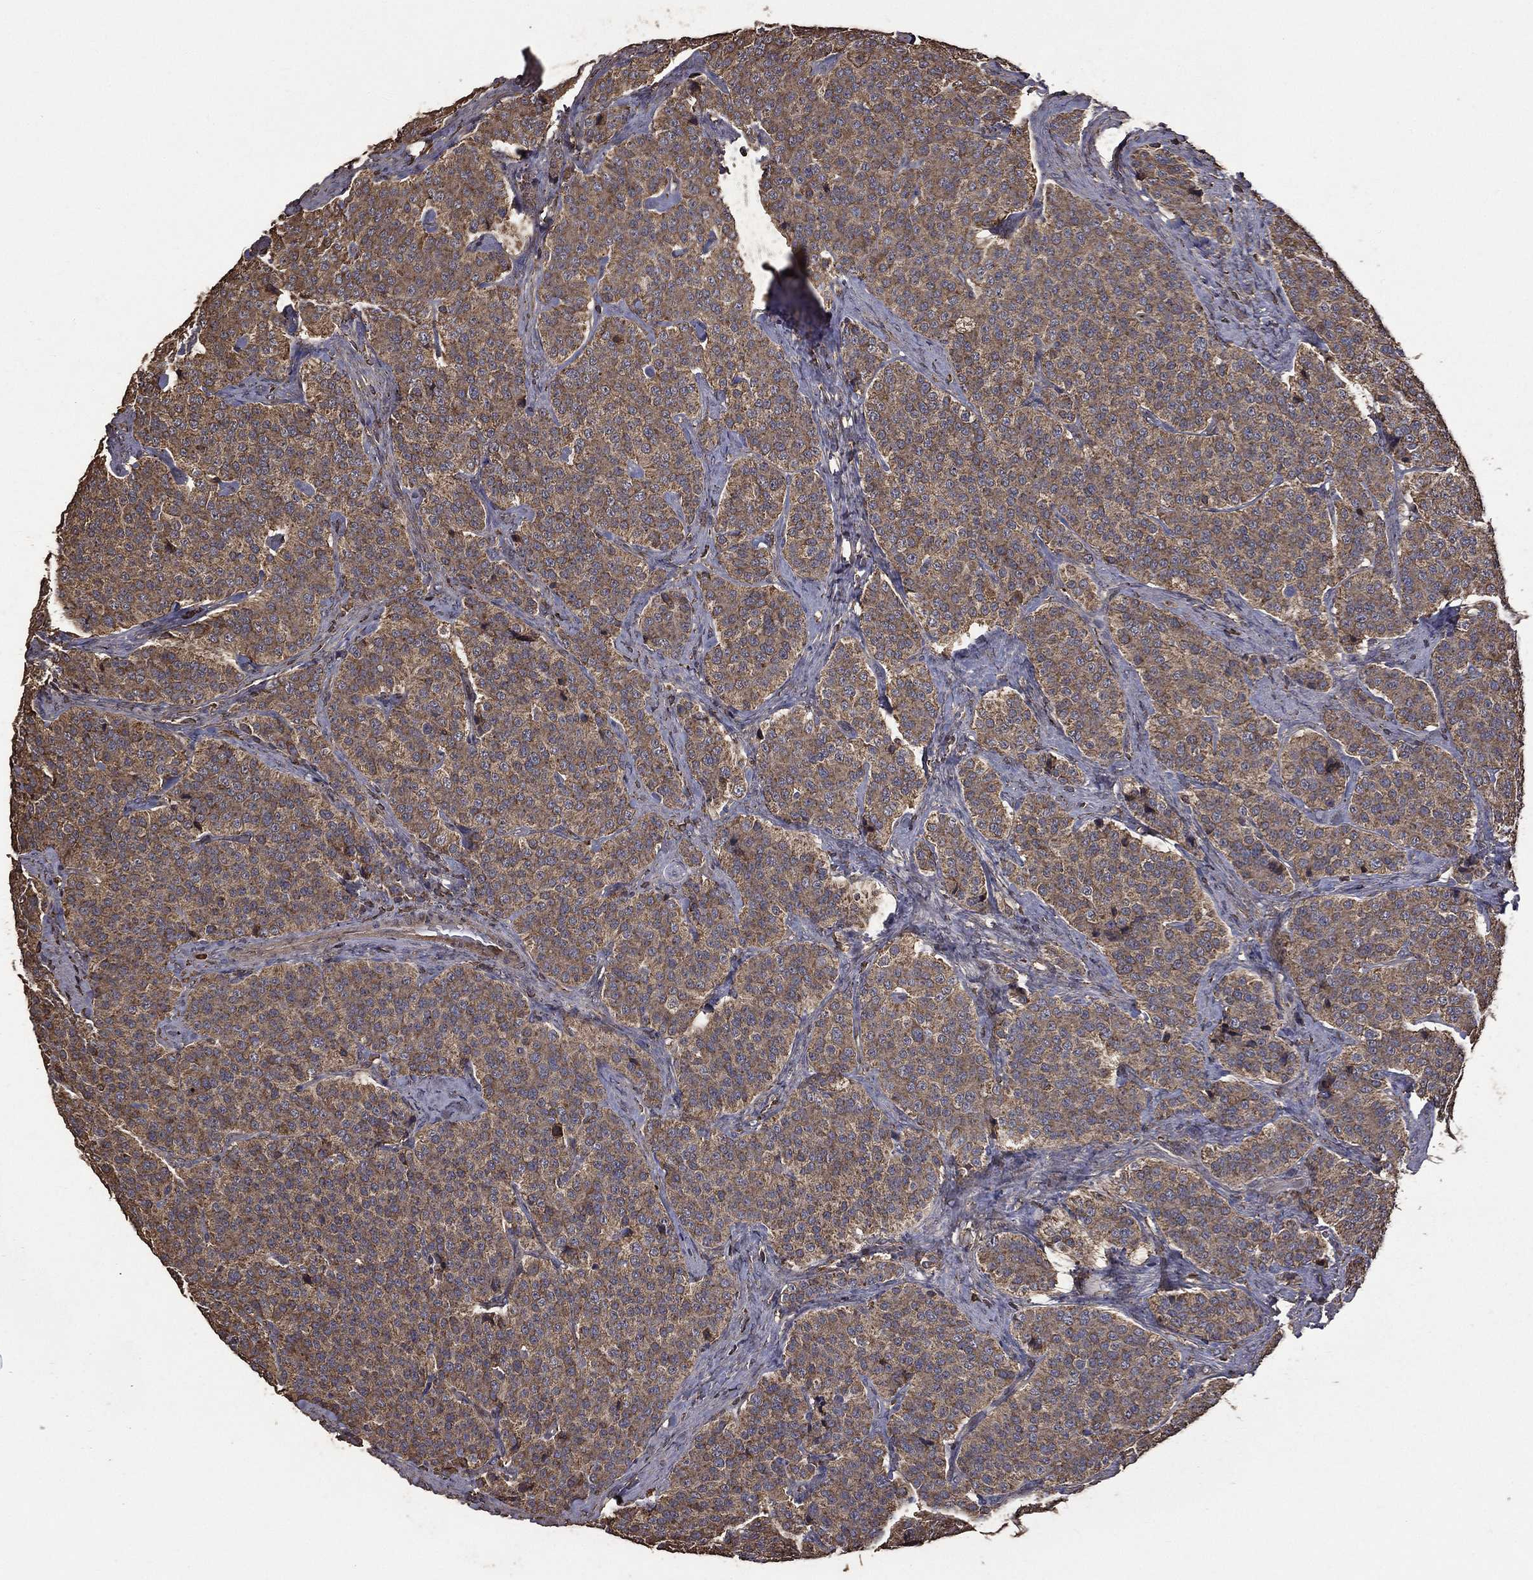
{"staining": {"intensity": "moderate", "quantity": ">75%", "location": "cytoplasmic/membranous"}, "tissue": "carcinoid", "cell_type": "Tumor cells", "image_type": "cancer", "snomed": [{"axis": "morphology", "description": "Carcinoid, malignant, NOS"}, {"axis": "topography", "description": "Small intestine"}], "caption": "Tumor cells display medium levels of moderate cytoplasmic/membranous positivity in about >75% of cells in carcinoid (malignant).", "gene": "METTL27", "patient": {"sex": "female", "age": 58}}